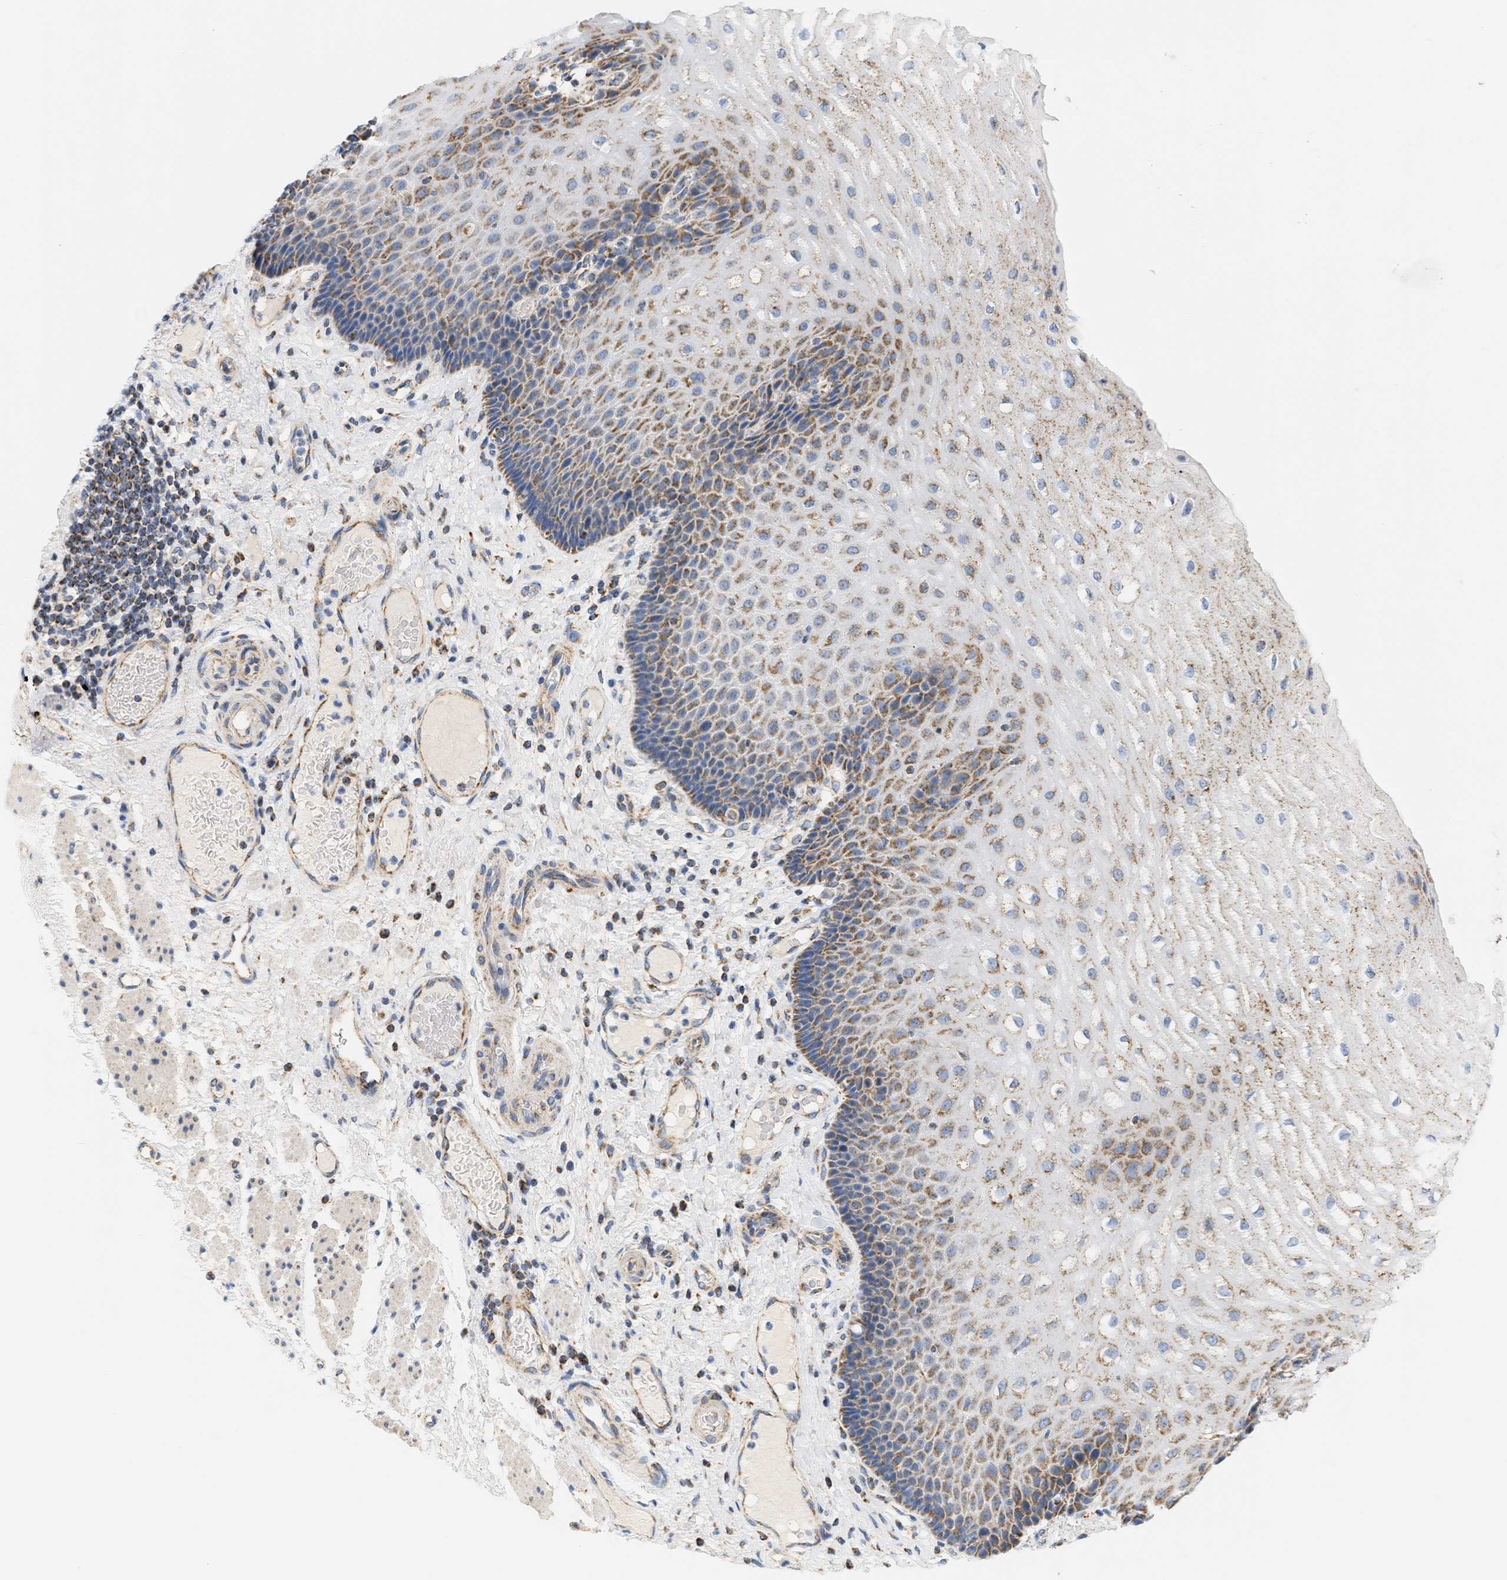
{"staining": {"intensity": "moderate", "quantity": "25%-75%", "location": "cytoplasmic/membranous"}, "tissue": "esophagus", "cell_type": "Squamous epithelial cells", "image_type": "normal", "snomed": [{"axis": "morphology", "description": "Normal tissue, NOS"}, {"axis": "topography", "description": "Esophagus"}], "caption": "Immunohistochemical staining of unremarkable esophagus displays medium levels of moderate cytoplasmic/membranous expression in about 25%-75% of squamous epithelial cells.", "gene": "GRPEL2", "patient": {"sex": "male", "age": 54}}